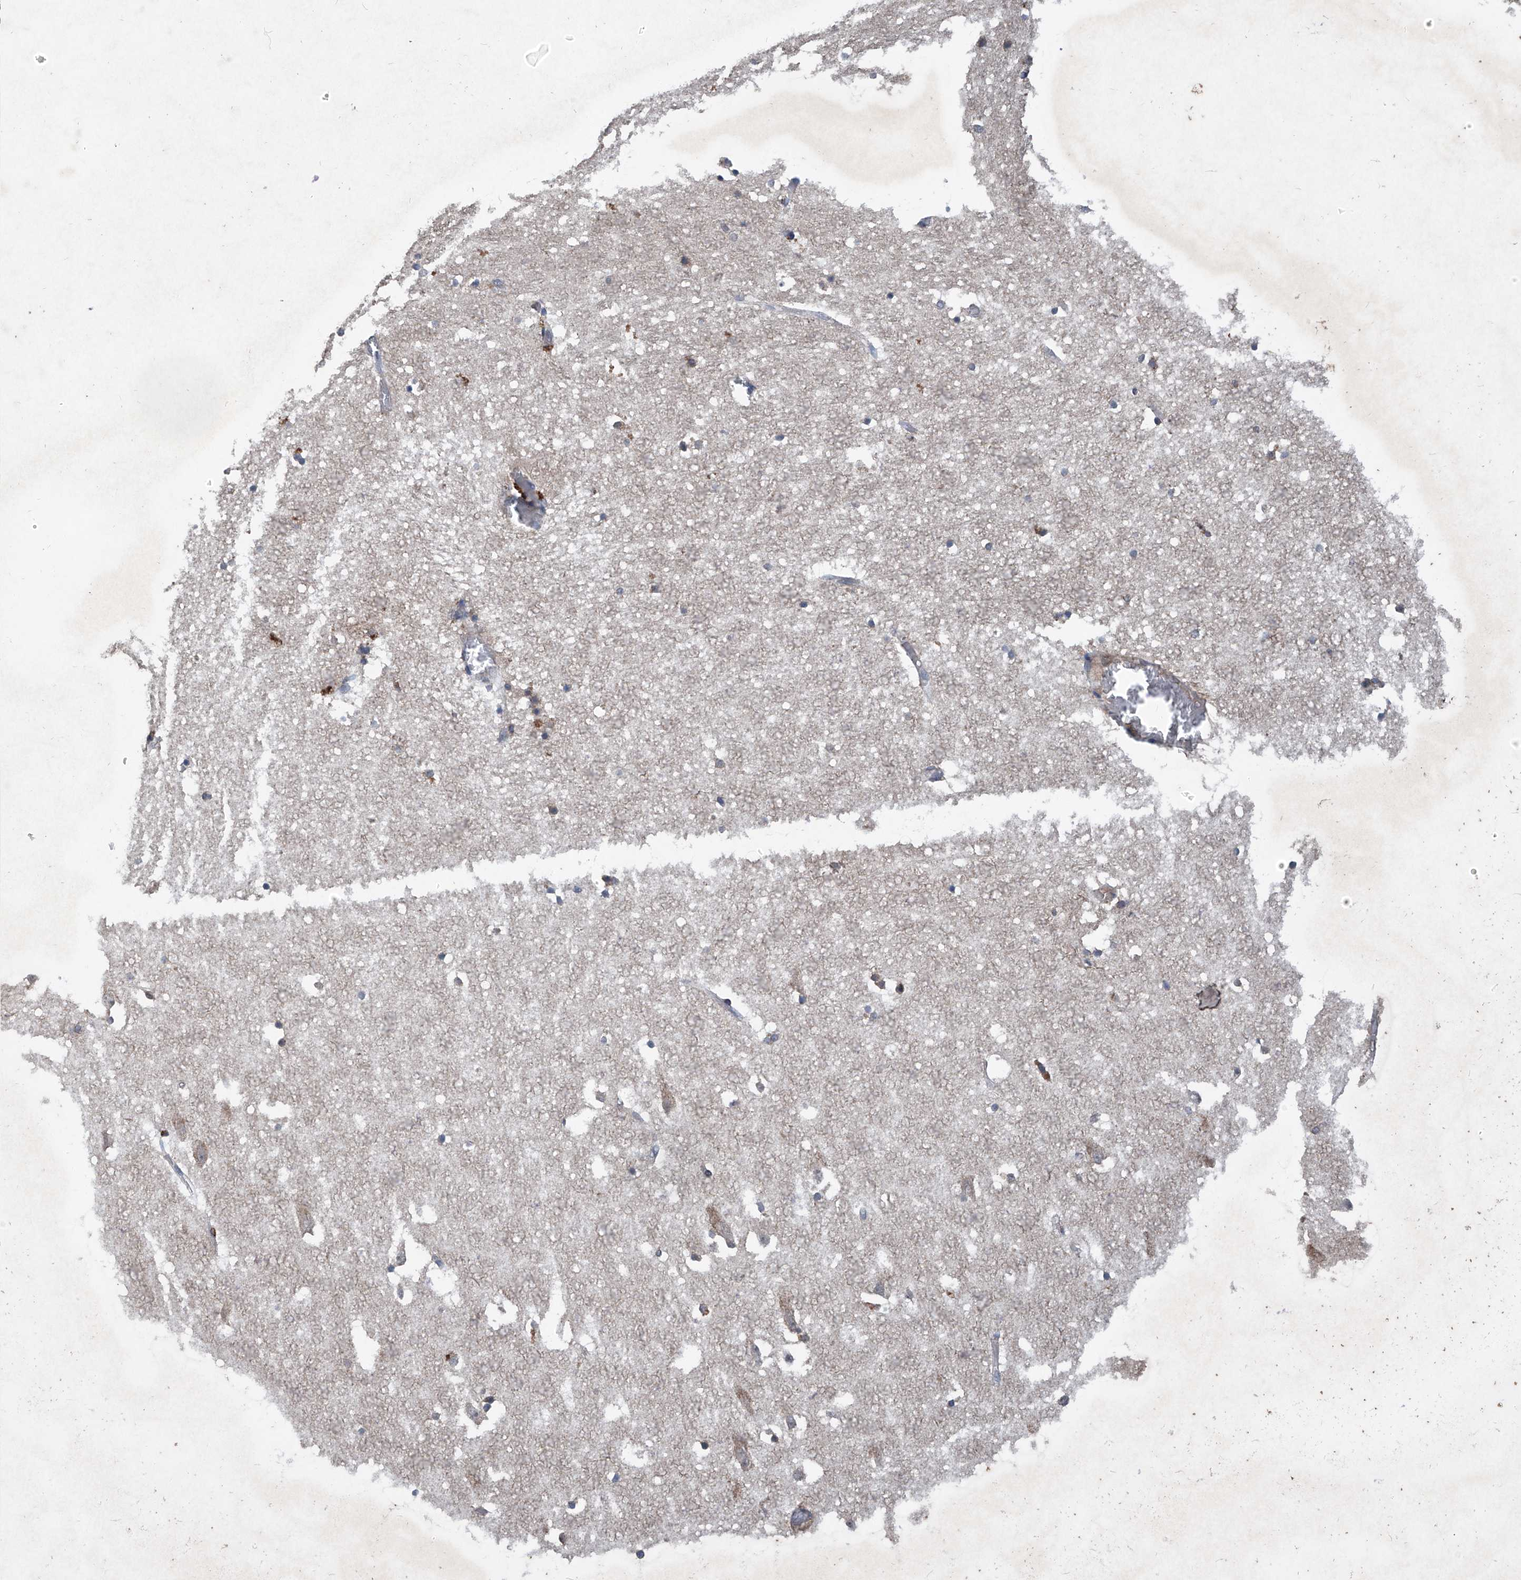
{"staining": {"intensity": "weak", "quantity": "25%-75%", "location": "cytoplasmic/membranous"}, "tissue": "hippocampus", "cell_type": "Glial cells", "image_type": "normal", "snomed": [{"axis": "morphology", "description": "Normal tissue, NOS"}, {"axis": "topography", "description": "Hippocampus"}], "caption": "Weak cytoplasmic/membranous expression is present in about 25%-75% of glial cells in normal hippocampus. The staining is performed using DAB brown chromogen to label protein expression. The nuclei are counter-stained blue using hematoxylin.", "gene": "SUMF2", "patient": {"sex": "female", "age": 52}}